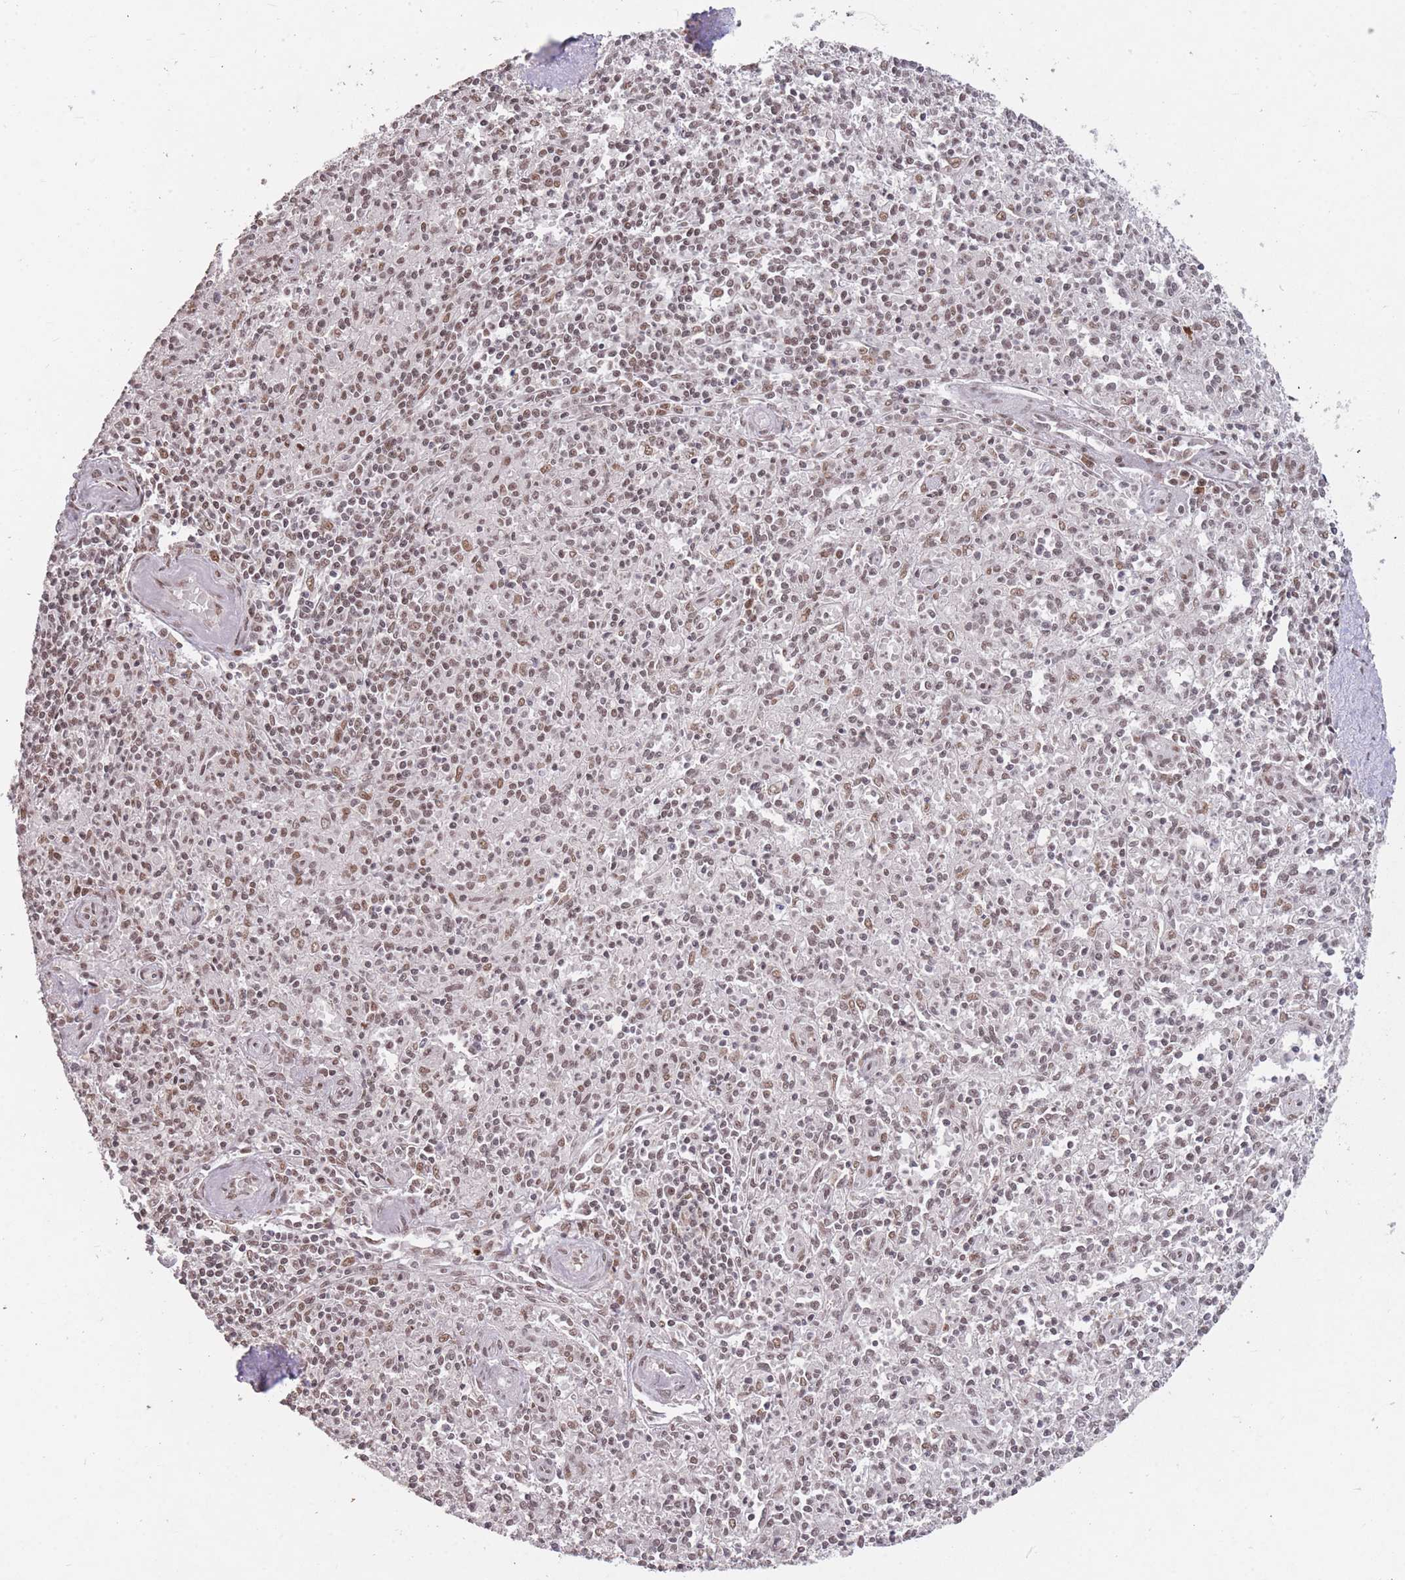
{"staining": {"intensity": "moderate", "quantity": "25%-75%", "location": "nuclear"}, "tissue": "spleen", "cell_type": "Cells in red pulp", "image_type": "normal", "snomed": [{"axis": "morphology", "description": "Normal tissue, NOS"}, {"axis": "topography", "description": "Spleen"}], "caption": "Protein staining demonstrates moderate nuclear positivity in approximately 25%-75% of cells in red pulp in benign spleen. Nuclei are stained in blue.", "gene": "HNRNPUL1", "patient": {"sex": "female", "age": 70}}